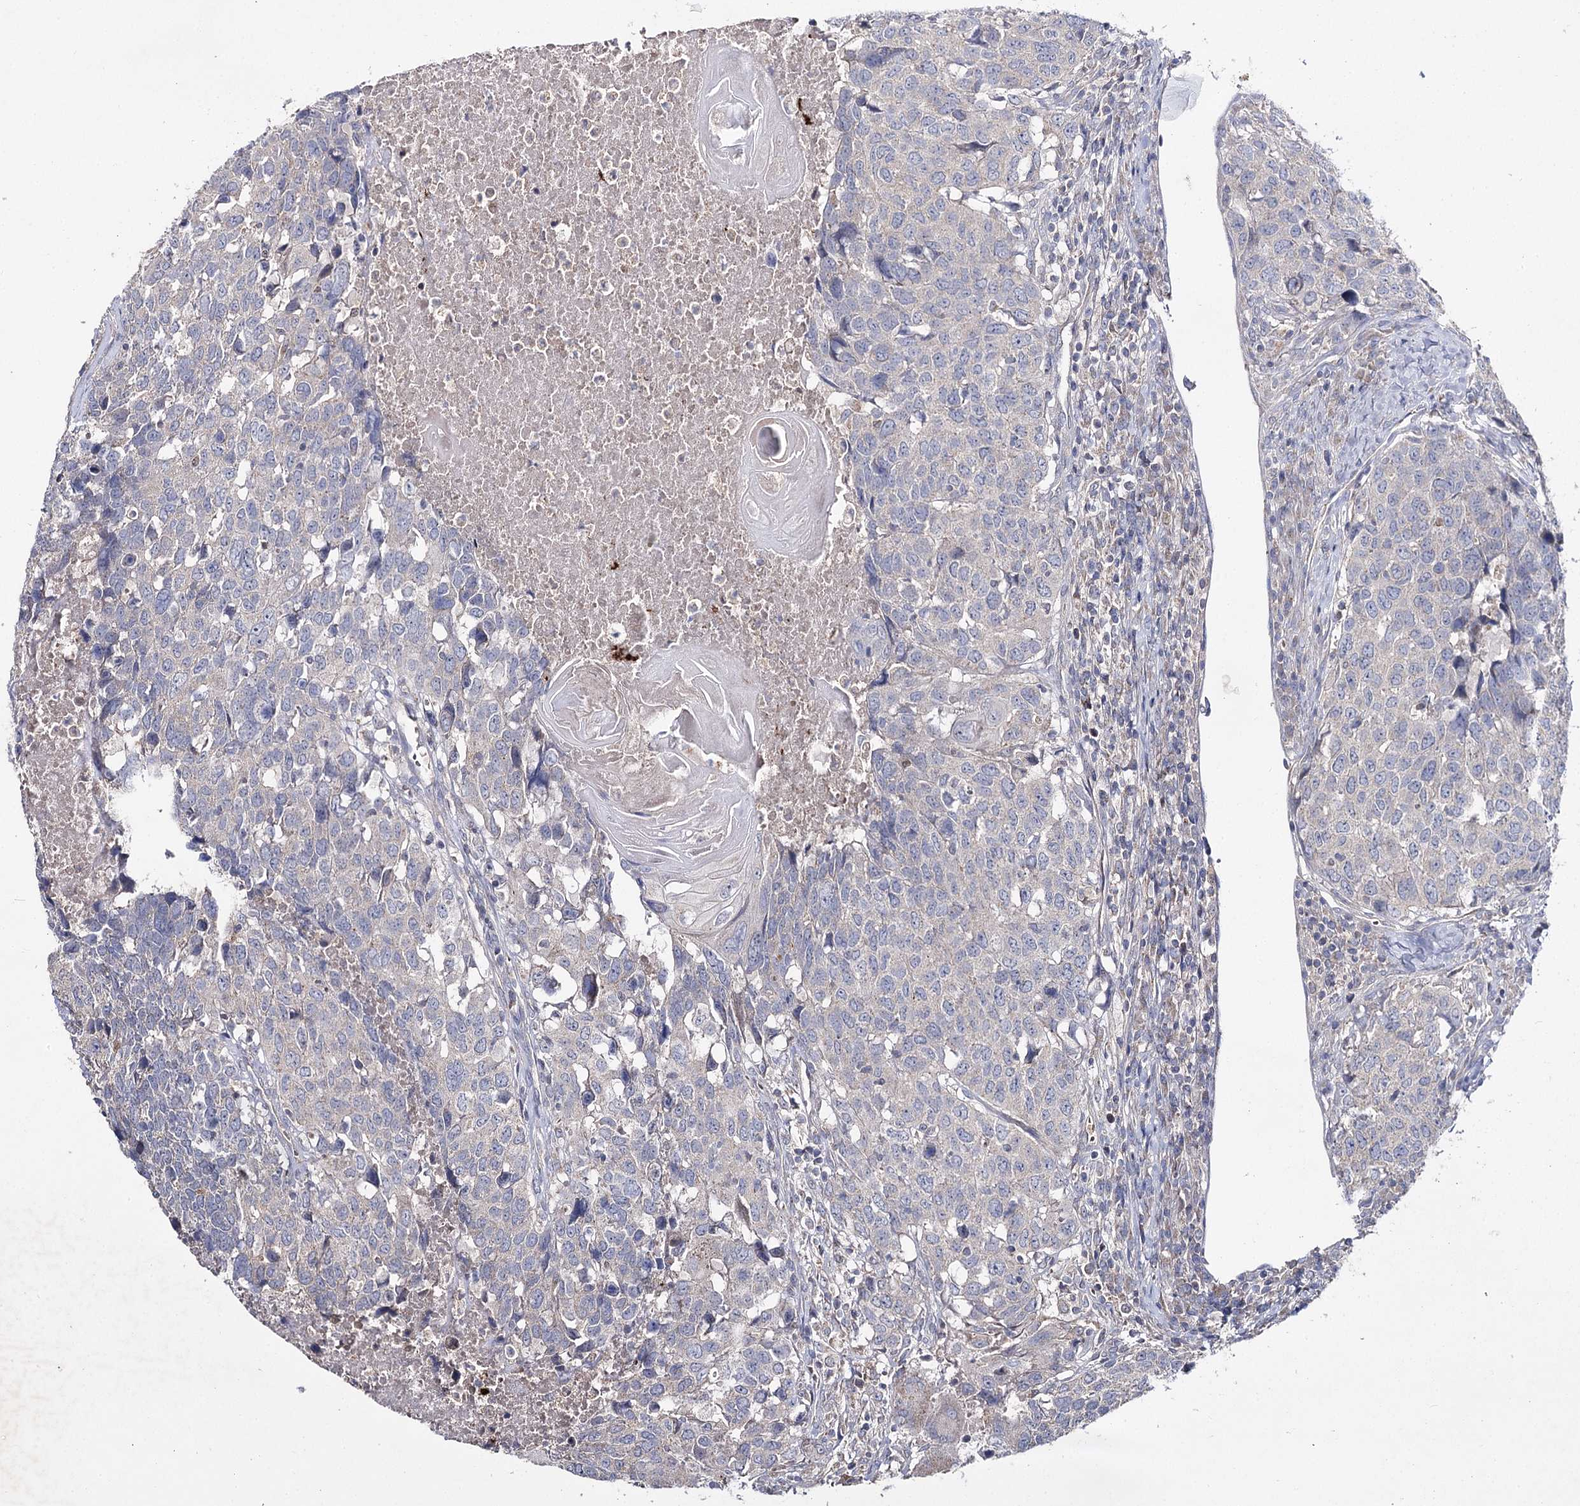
{"staining": {"intensity": "negative", "quantity": "none", "location": "none"}, "tissue": "head and neck cancer", "cell_type": "Tumor cells", "image_type": "cancer", "snomed": [{"axis": "morphology", "description": "Squamous cell carcinoma, NOS"}, {"axis": "topography", "description": "Head-Neck"}], "caption": "A high-resolution photomicrograph shows IHC staining of squamous cell carcinoma (head and neck), which displays no significant staining in tumor cells.", "gene": "AURKC", "patient": {"sex": "male", "age": 66}}